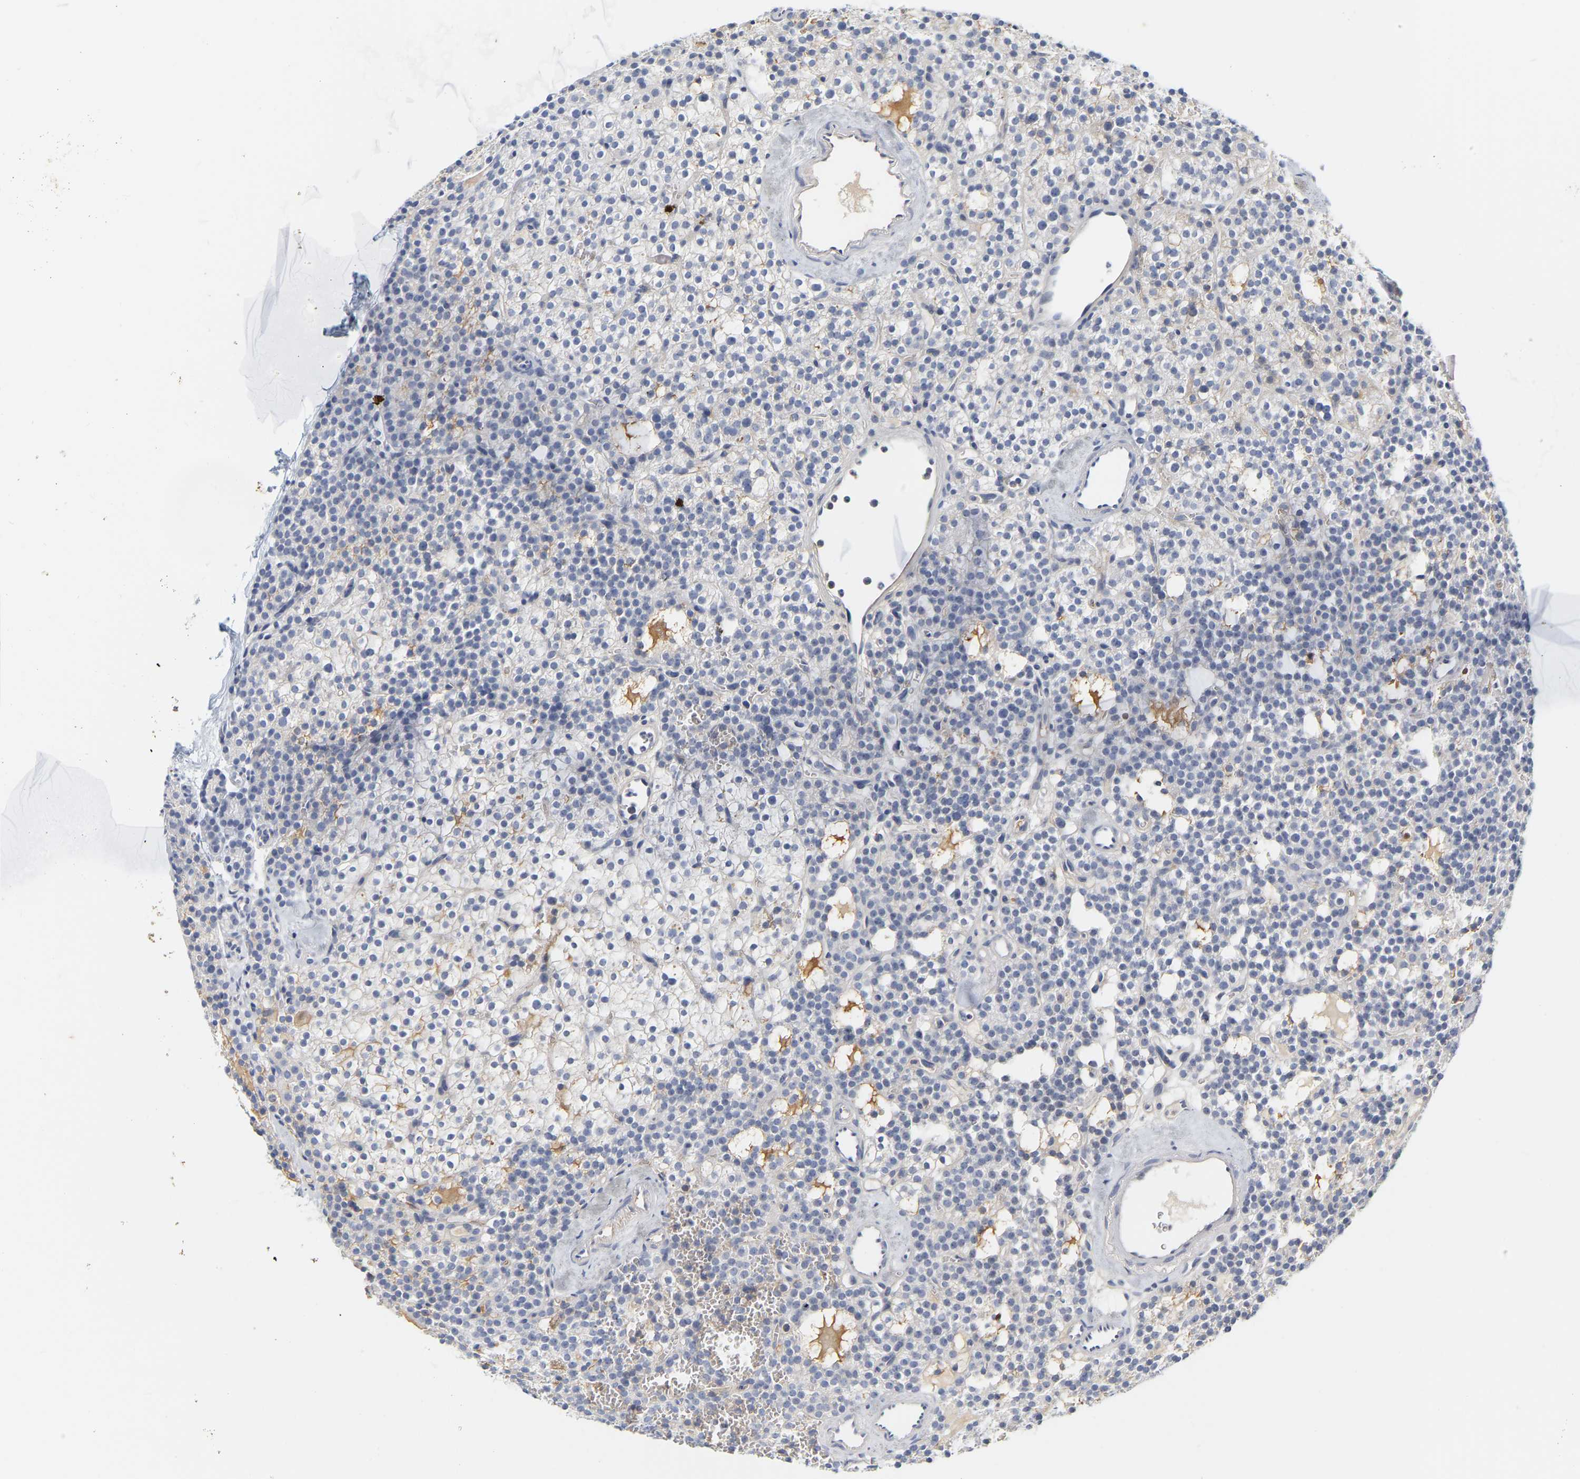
{"staining": {"intensity": "negative", "quantity": "none", "location": "none"}, "tissue": "parathyroid gland", "cell_type": "Glandular cells", "image_type": "normal", "snomed": [{"axis": "morphology", "description": "Normal tissue, NOS"}, {"axis": "morphology", "description": "Adenoma, NOS"}, {"axis": "topography", "description": "Parathyroid gland"}], "caption": "Parathyroid gland was stained to show a protein in brown. There is no significant expression in glandular cells. The staining was performed using DAB to visualize the protein expression in brown, while the nuclei were stained in blue with hematoxylin (Magnification: 20x).", "gene": "GNAS", "patient": {"sex": "female", "age": 74}}